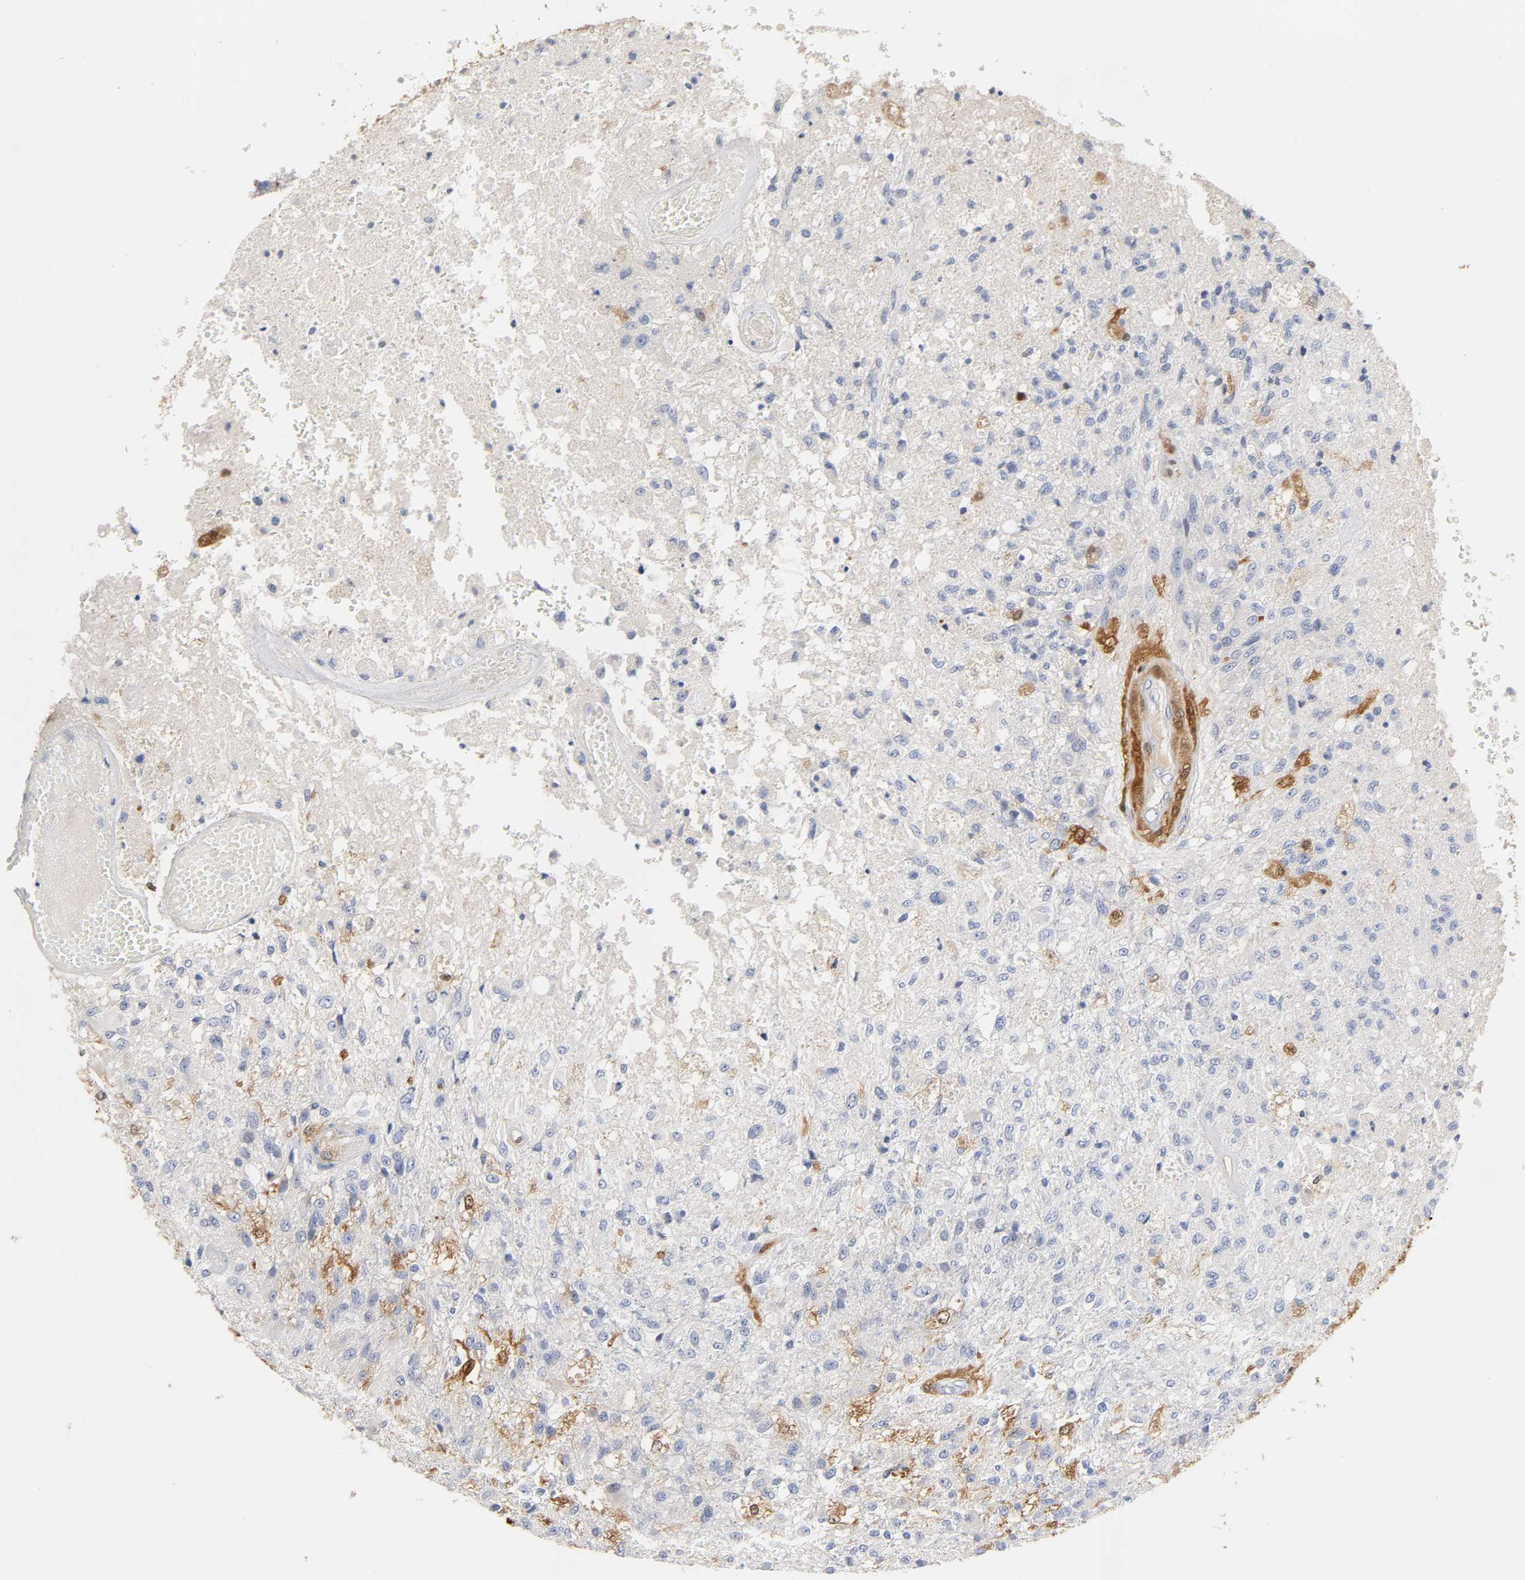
{"staining": {"intensity": "moderate", "quantity": "<25%", "location": "cytoplasmic/membranous"}, "tissue": "glioma", "cell_type": "Tumor cells", "image_type": "cancer", "snomed": [{"axis": "morphology", "description": "Normal tissue, NOS"}, {"axis": "morphology", "description": "Glioma, malignant, High grade"}, {"axis": "topography", "description": "Cerebral cortex"}], "caption": "High-grade glioma (malignant) was stained to show a protein in brown. There is low levels of moderate cytoplasmic/membranous expression in approximately <25% of tumor cells. Nuclei are stained in blue.", "gene": "IL18", "patient": {"sex": "male", "age": 77}}